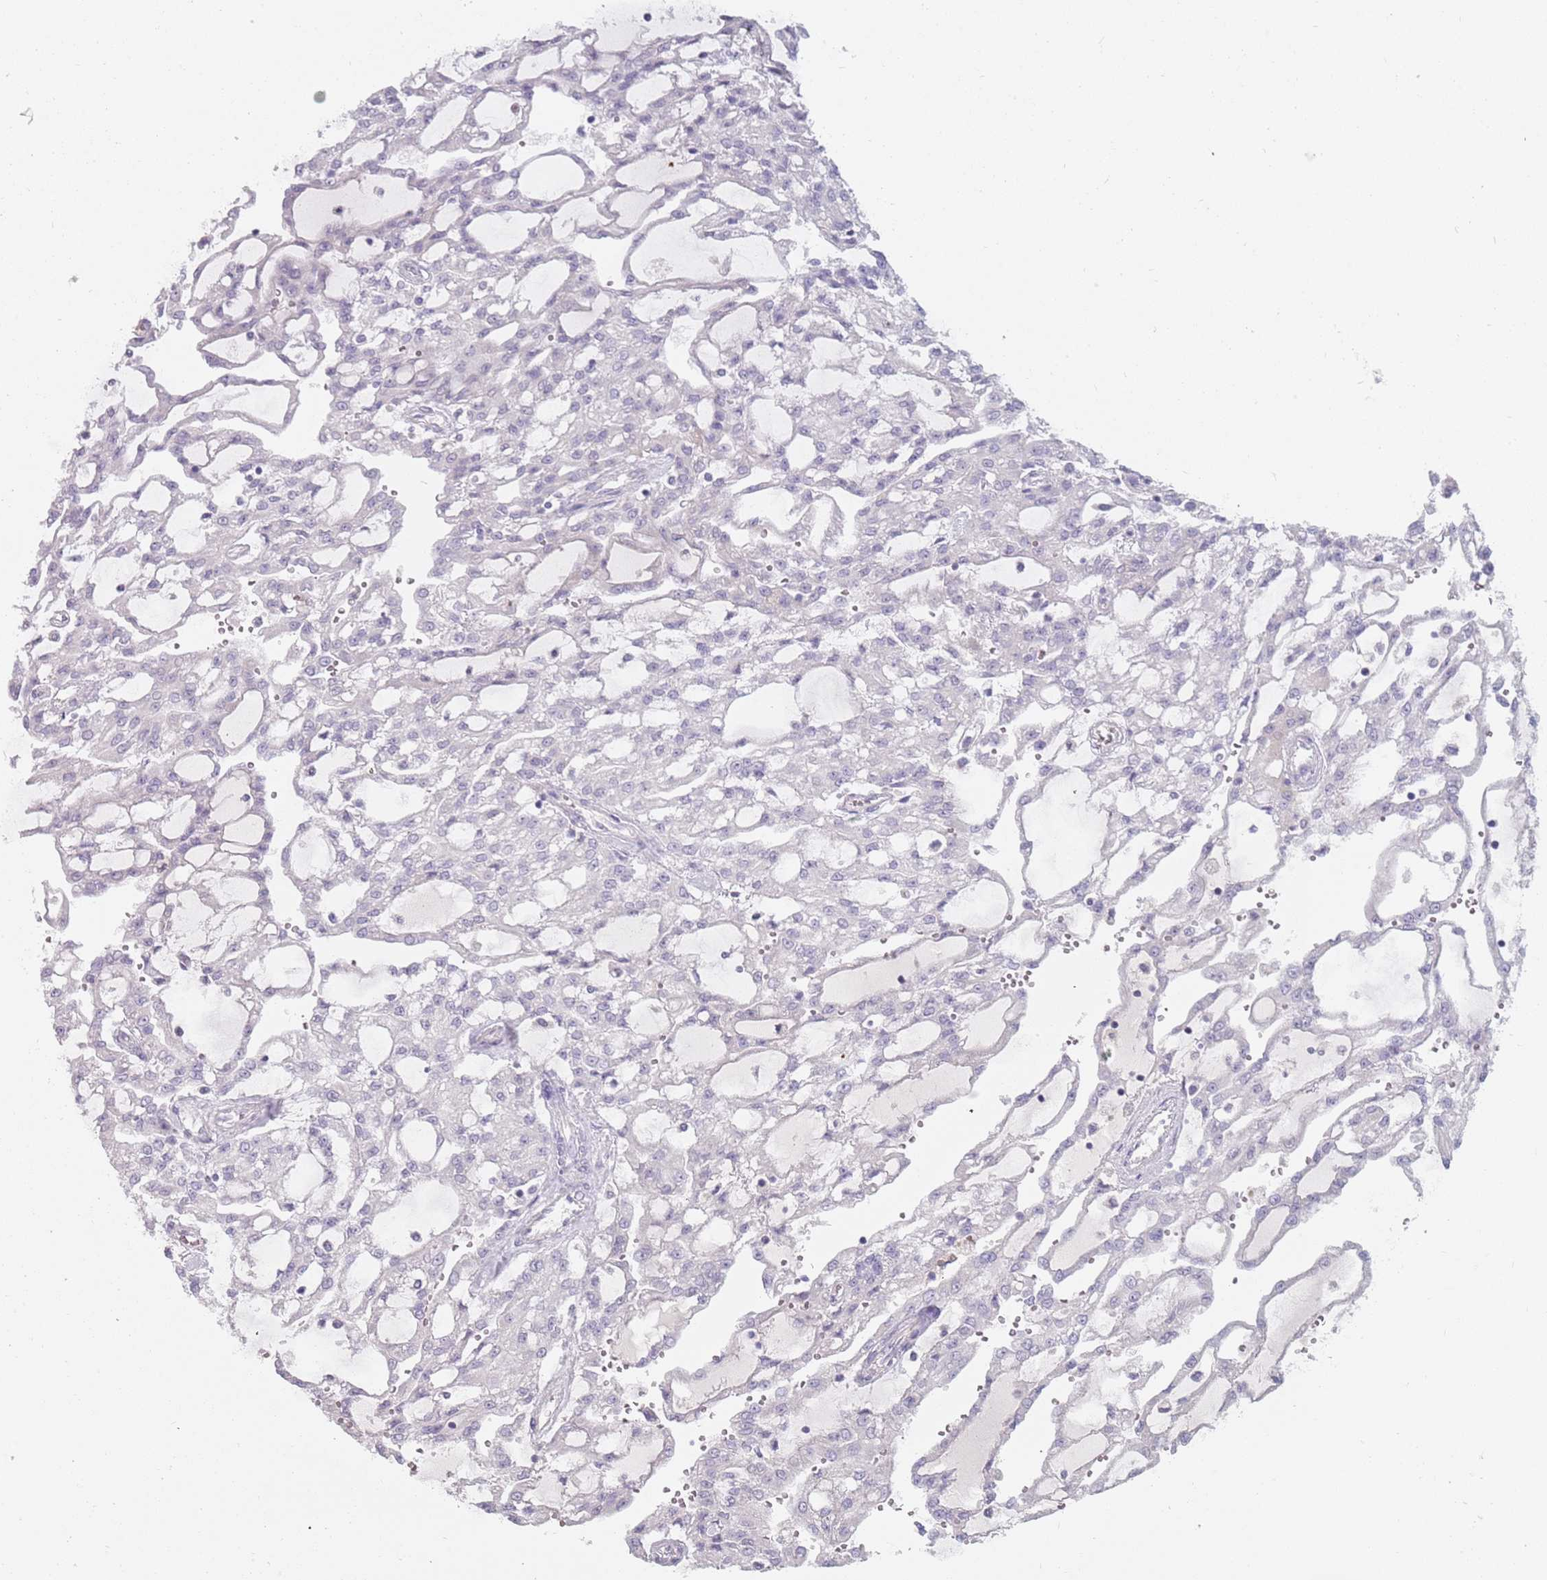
{"staining": {"intensity": "negative", "quantity": "none", "location": "none"}, "tissue": "renal cancer", "cell_type": "Tumor cells", "image_type": "cancer", "snomed": [{"axis": "morphology", "description": "Adenocarcinoma, NOS"}, {"axis": "topography", "description": "Kidney"}], "caption": "A photomicrograph of renal adenocarcinoma stained for a protein displays no brown staining in tumor cells.", "gene": "DDX4", "patient": {"sex": "male", "age": 63}}